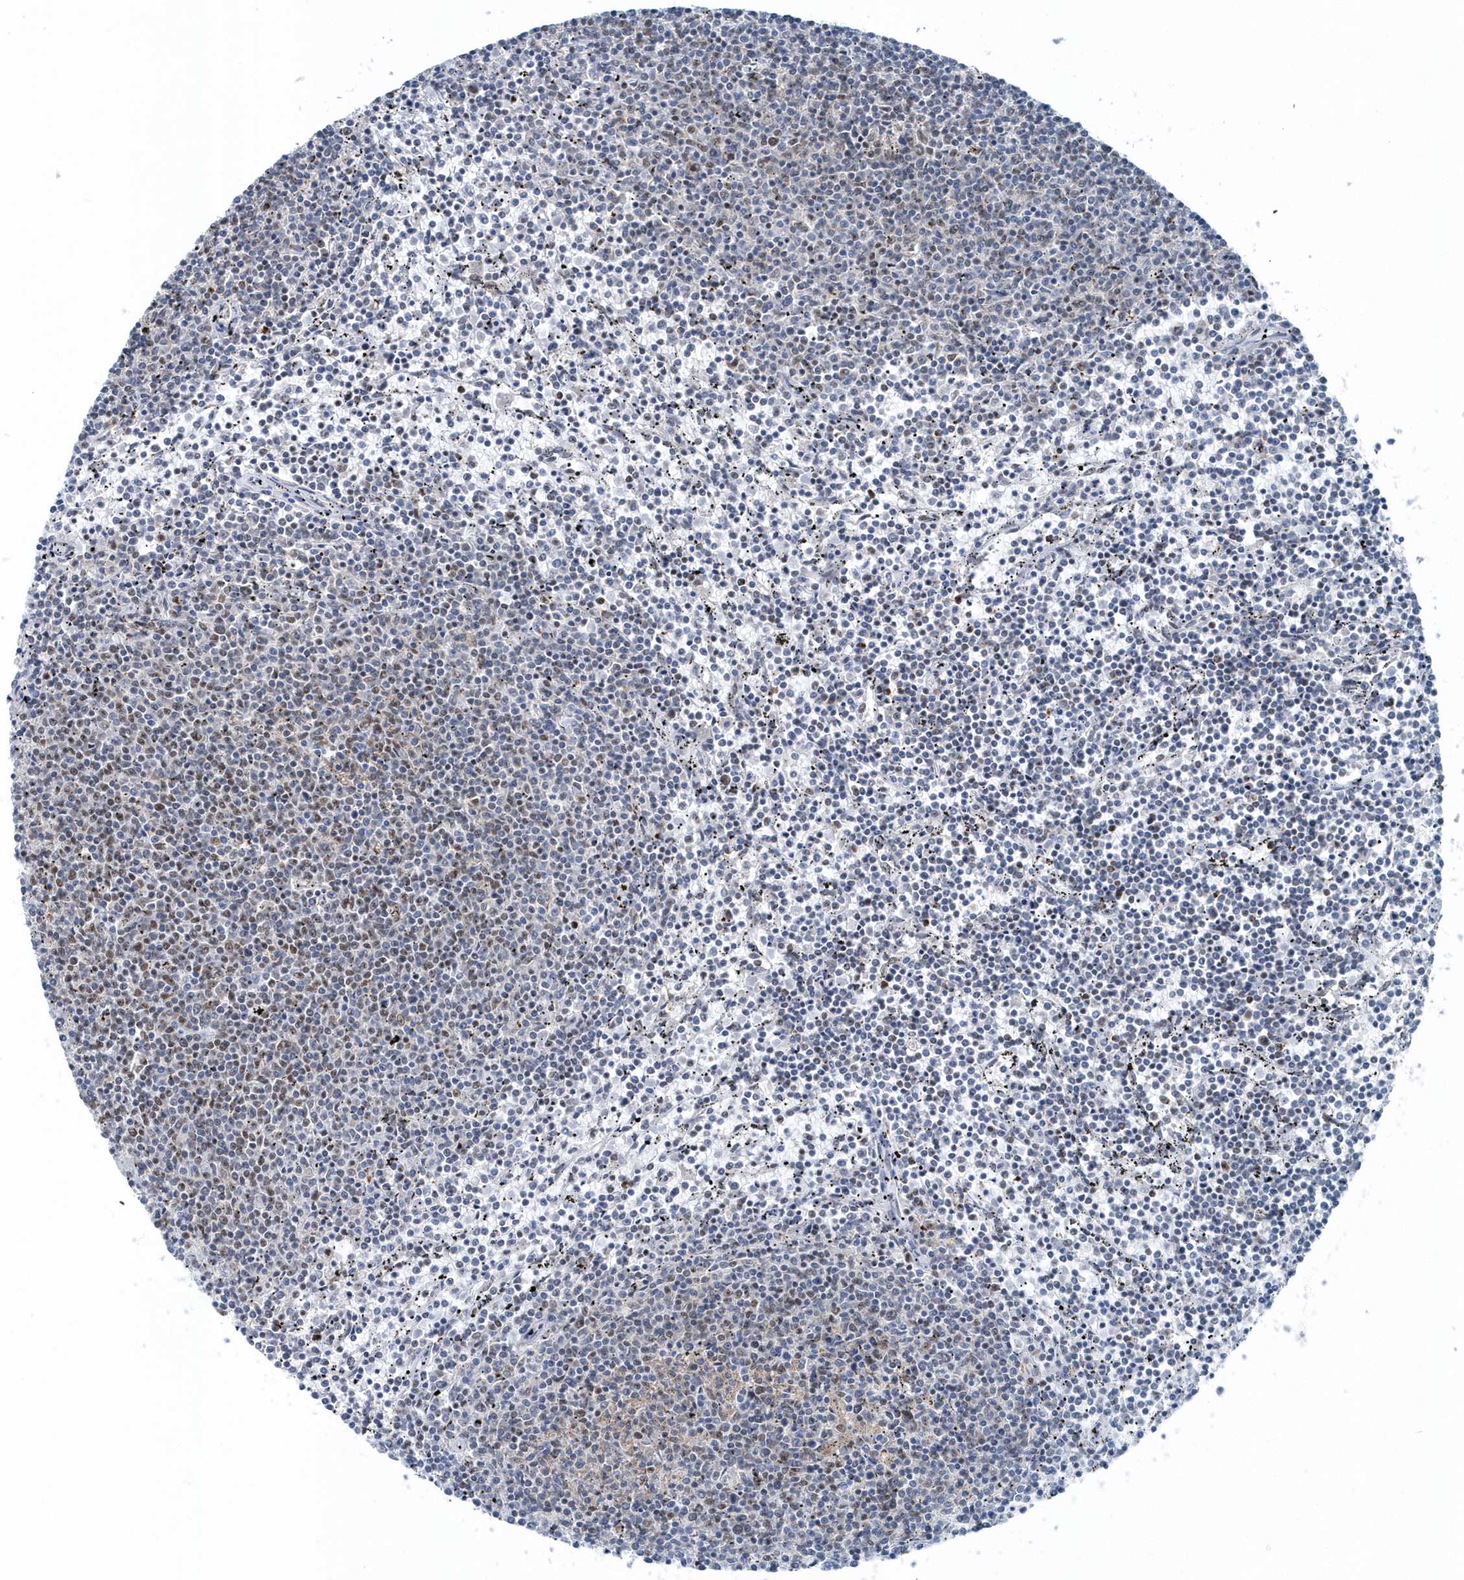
{"staining": {"intensity": "negative", "quantity": "none", "location": "none"}, "tissue": "lymphoma", "cell_type": "Tumor cells", "image_type": "cancer", "snomed": [{"axis": "morphology", "description": "Malignant lymphoma, non-Hodgkin's type, Low grade"}, {"axis": "topography", "description": "Spleen"}], "caption": "A histopathology image of malignant lymphoma, non-Hodgkin's type (low-grade) stained for a protein reveals no brown staining in tumor cells.", "gene": "FIP1L1", "patient": {"sex": "female", "age": 50}}